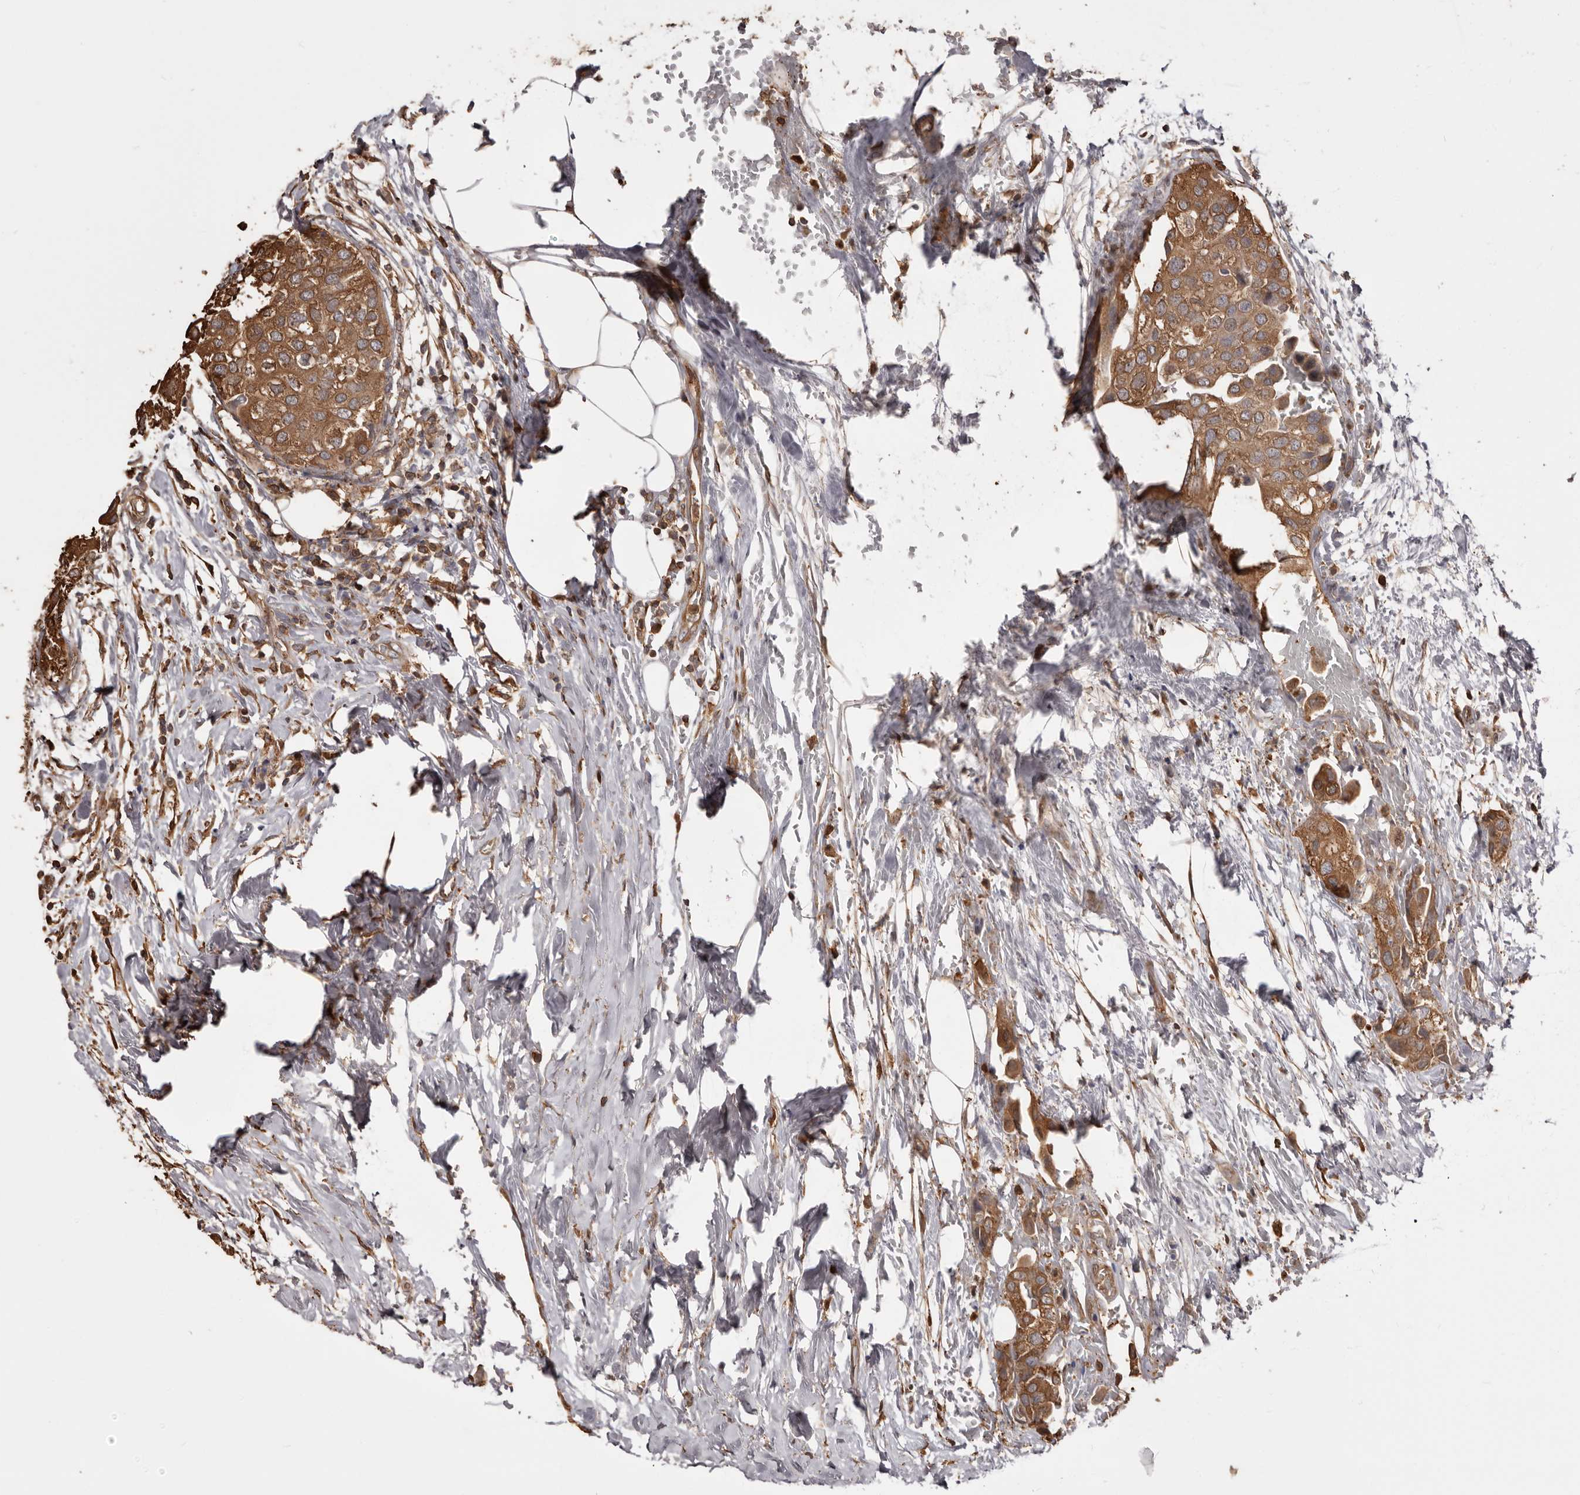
{"staining": {"intensity": "moderate", "quantity": ">75%", "location": "cytoplasmic/membranous"}, "tissue": "urothelial cancer", "cell_type": "Tumor cells", "image_type": "cancer", "snomed": [{"axis": "morphology", "description": "Urothelial carcinoma, High grade"}, {"axis": "topography", "description": "Urinary bladder"}], "caption": "Tumor cells show medium levels of moderate cytoplasmic/membranous expression in about >75% of cells in urothelial carcinoma (high-grade). Using DAB (3,3'-diaminobenzidine) (brown) and hematoxylin (blue) stains, captured at high magnification using brightfield microscopy.", "gene": "PKM", "patient": {"sex": "male", "age": 64}}